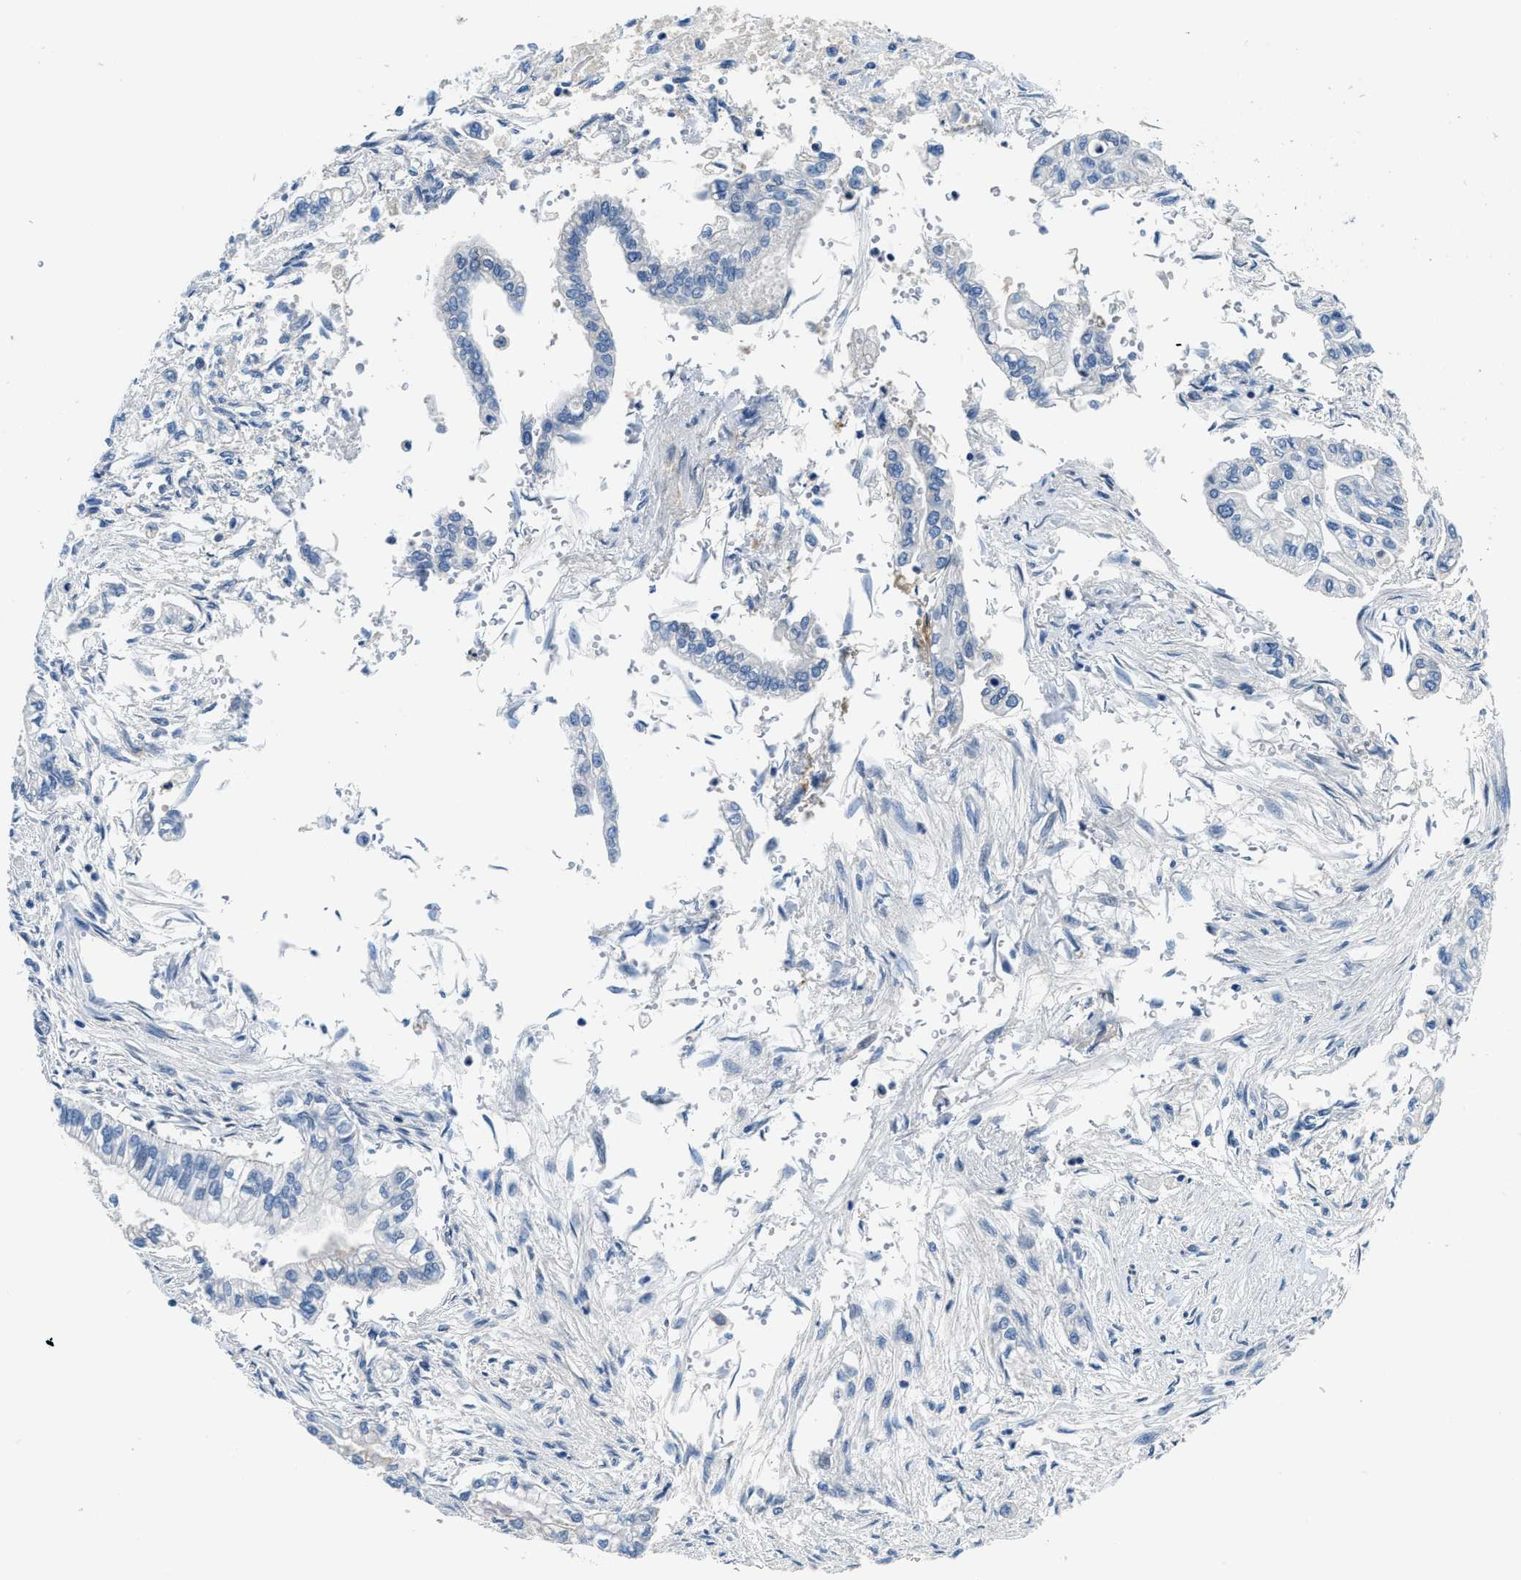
{"staining": {"intensity": "negative", "quantity": "none", "location": "none"}, "tissue": "pancreatic cancer", "cell_type": "Tumor cells", "image_type": "cancer", "snomed": [{"axis": "morphology", "description": "Normal tissue, NOS"}, {"axis": "topography", "description": "Pancreas"}], "caption": "There is no significant expression in tumor cells of pancreatic cancer.", "gene": "MBL2", "patient": {"sex": "male", "age": 42}}